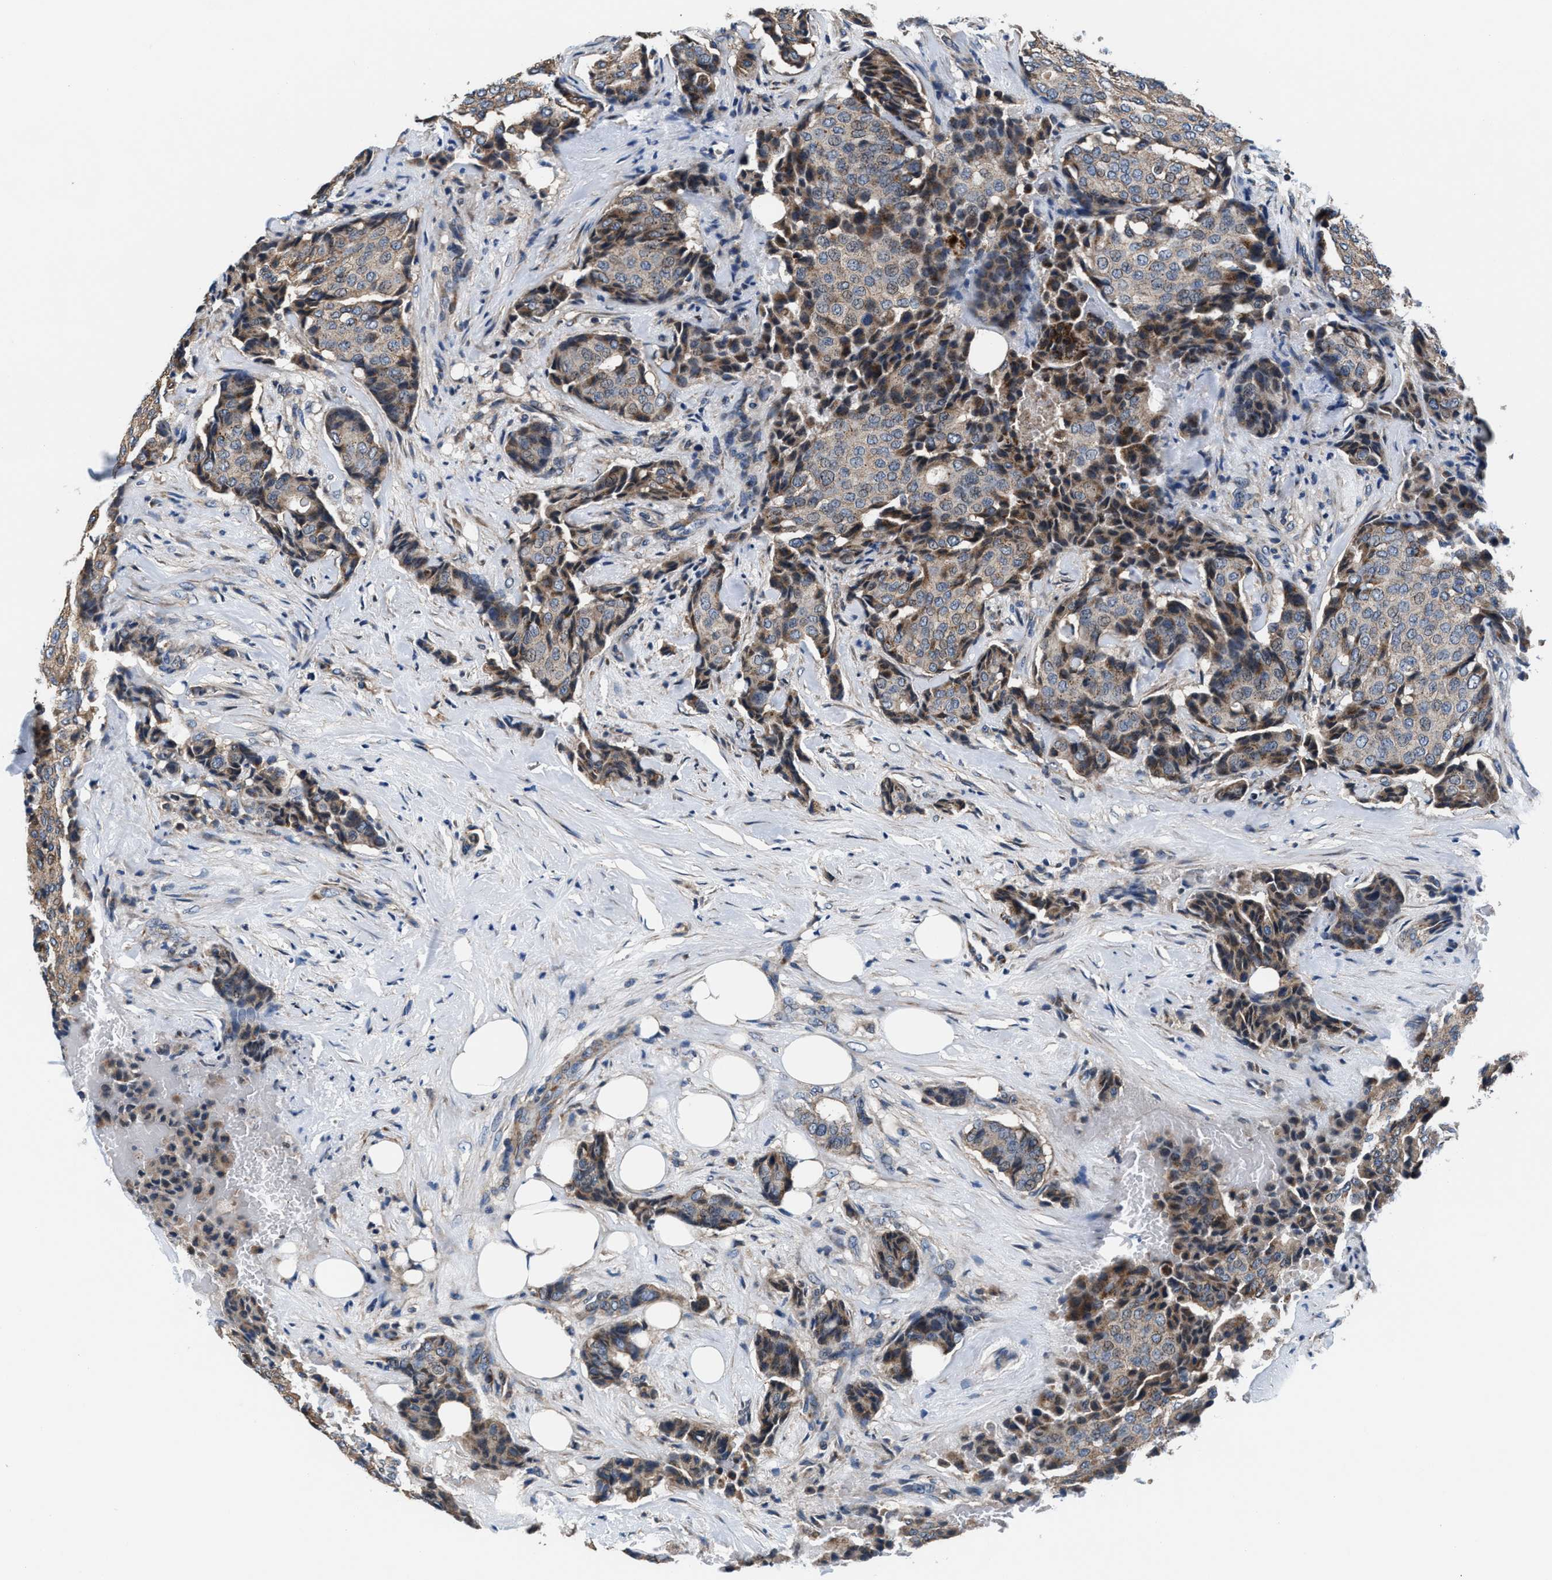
{"staining": {"intensity": "weak", "quantity": "25%-75%", "location": "cytoplasmic/membranous"}, "tissue": "breast cancer", "cell_type": "Tumor cells", "image_type": "cancer", "snomed": [{"axis": "morphology", "description": "Duct carcinoma"}, {"axis": "topography", "description": "Breast"}], "caption": "Breast cancer tissue shows weak cytoplasmic/membranous staining in about 25%-75% of tumor cells Immunohistochemistry stains the protein in brown and the nuclei are stained blue.", "gene": "NKTR", "patient": {"sex": "female", "age": 75}}